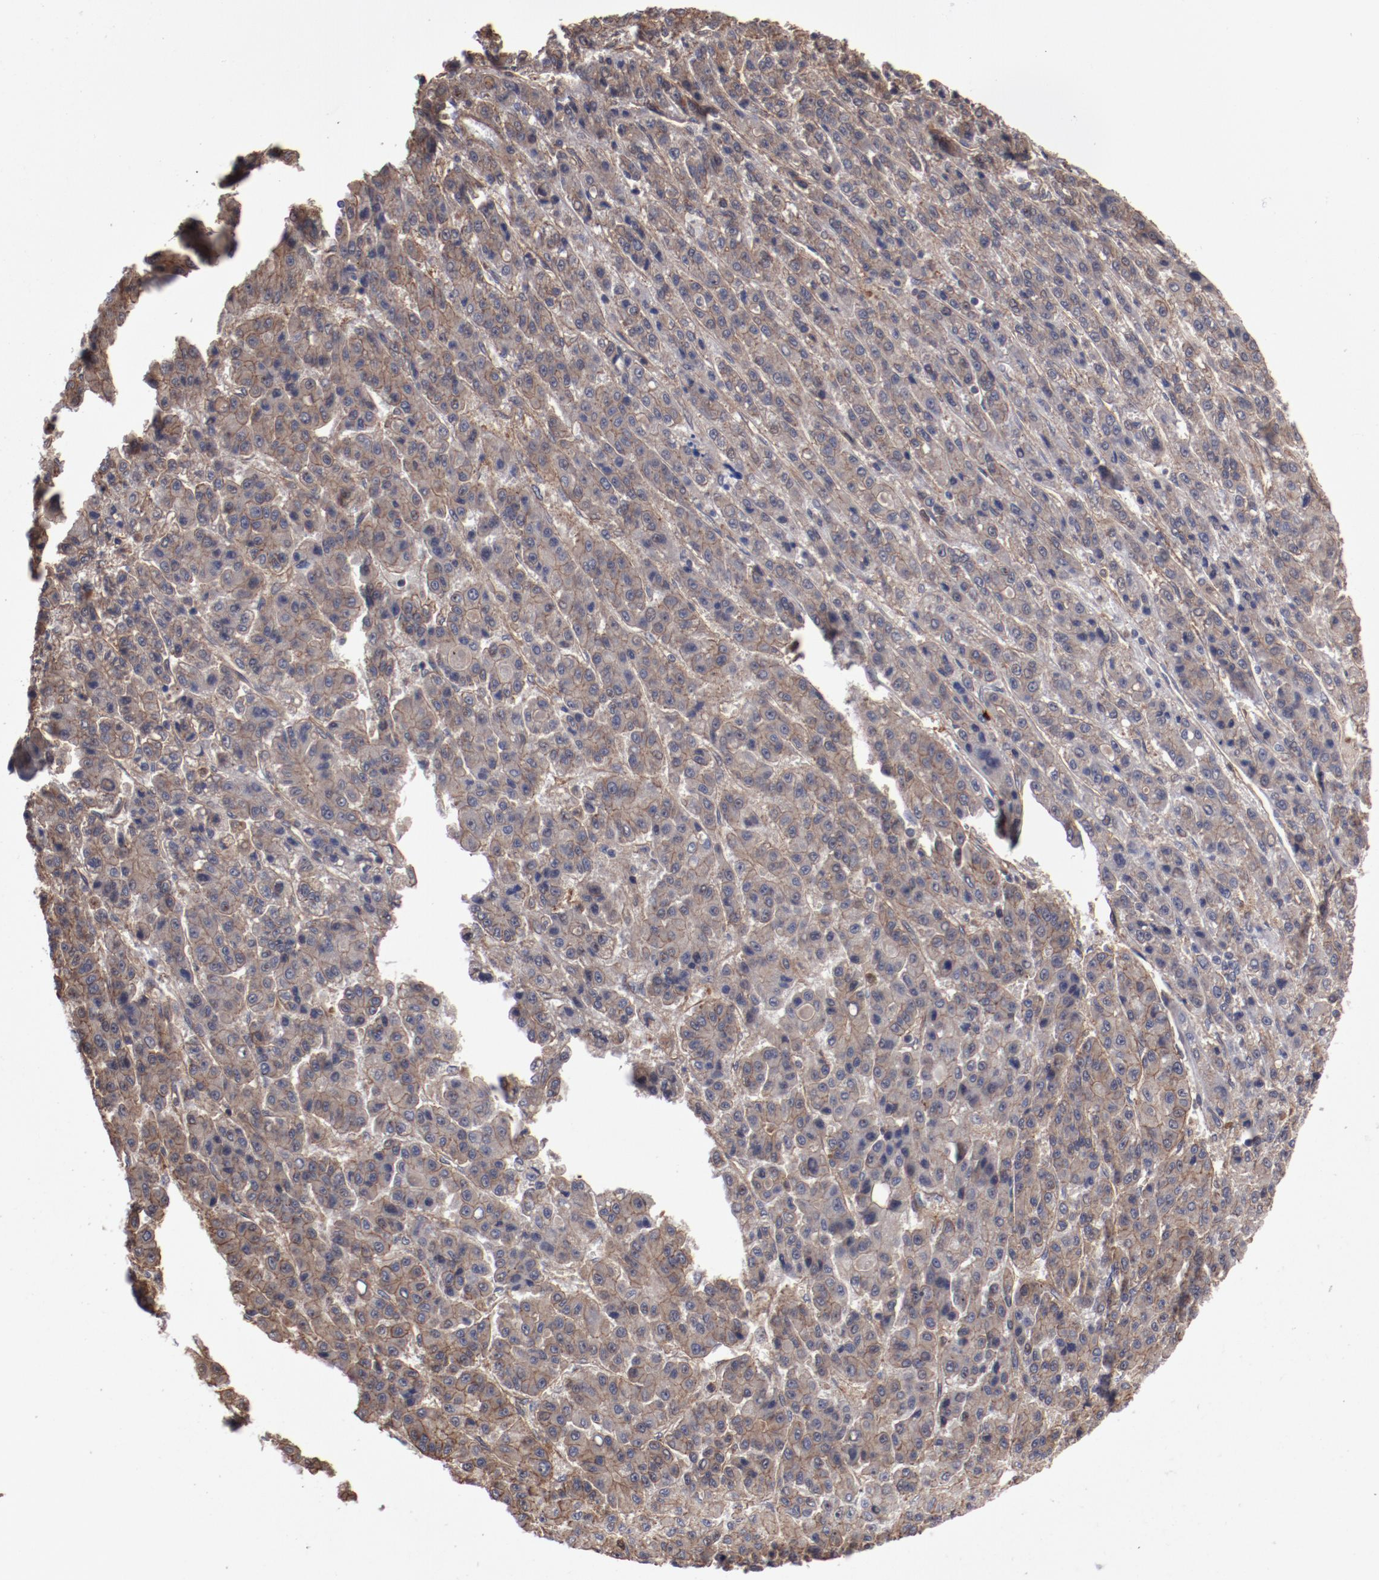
{"staining": {"intensity": "weak", "quantity": ">75%", "location": "cytoplasmic/membranous"}, "tissue": "liver cancer", "cell_type": "Tumor cells", "image_type": "cancer", "snomed": [{"axis": "morphology", "description": "Carcinoma, Hepatocellular, NOS"}, {"axis": "topography", "description": "Liver"}], "caption": "Weak cytoplasmic/membranous positivity is identified in approximately >75% of tumor cells in liver cancer. (IHC, brightfield microscopy, high magnification).", "gene": "DNAAF2", "patient": {"sex": "male", "age": 70}}